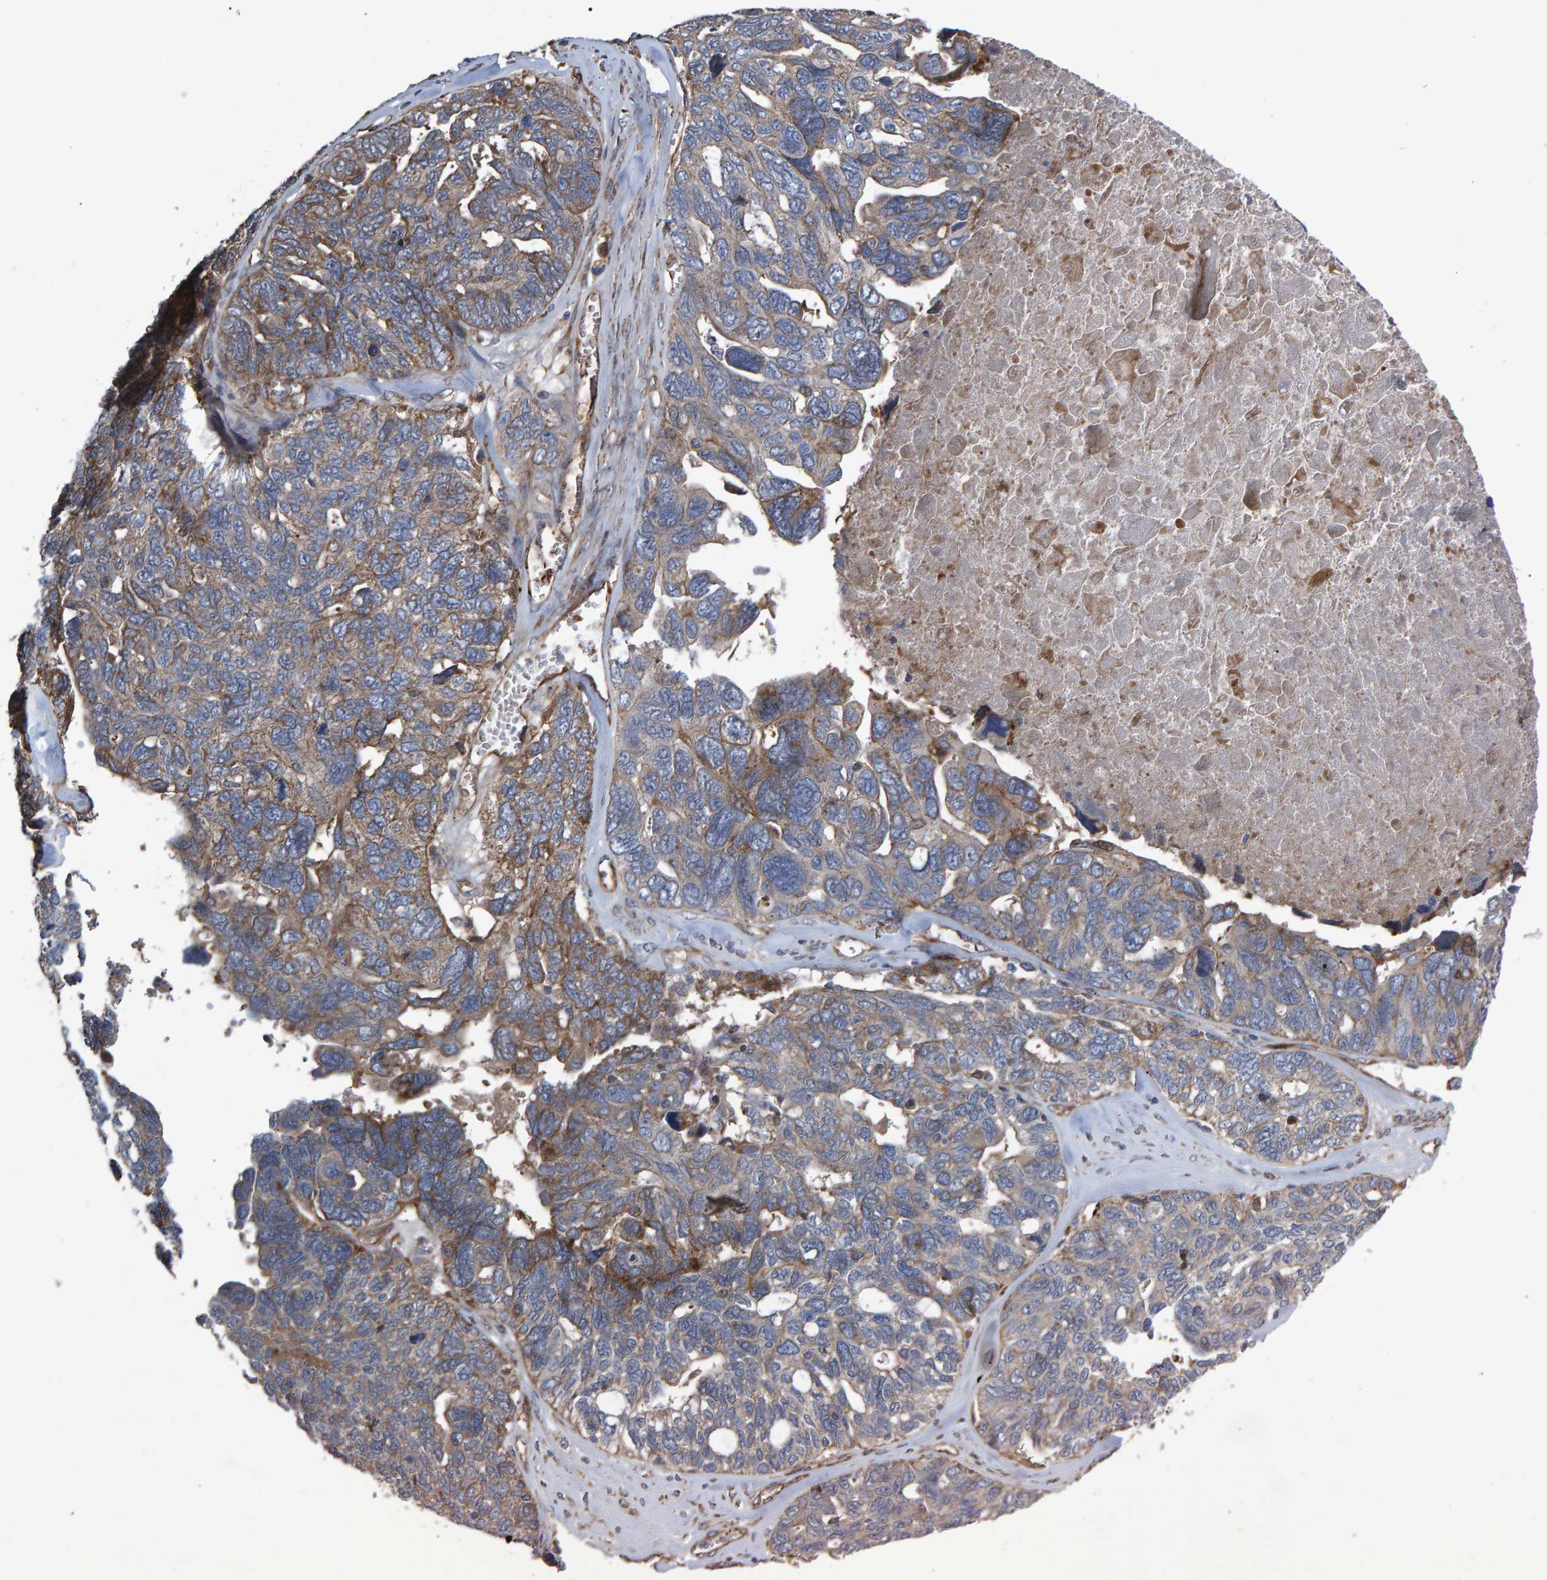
{"staining": {"intensity": "moderate", "quantity": "25%-75%", "location": "cytoplasmic/membranous"}, "tissue": "ovarian cancer", "cell_type": "Tumor cells", "image_type": "cancer", "snomed": [{"axis": "morphology", "description": "Cystadenocarcinoma, serous, NOS"}, {"axis": "topography", "description": "Ovary"}], "caption": "Human ovarian serous cystadenocarcinoma stained for a protein (brown) displays moderate cytoplasmic/membranous positive expression in about 25%-75% of tumor cells.", "gene": "SLIT2", "patient": {"sex": "female", "age": 79}}